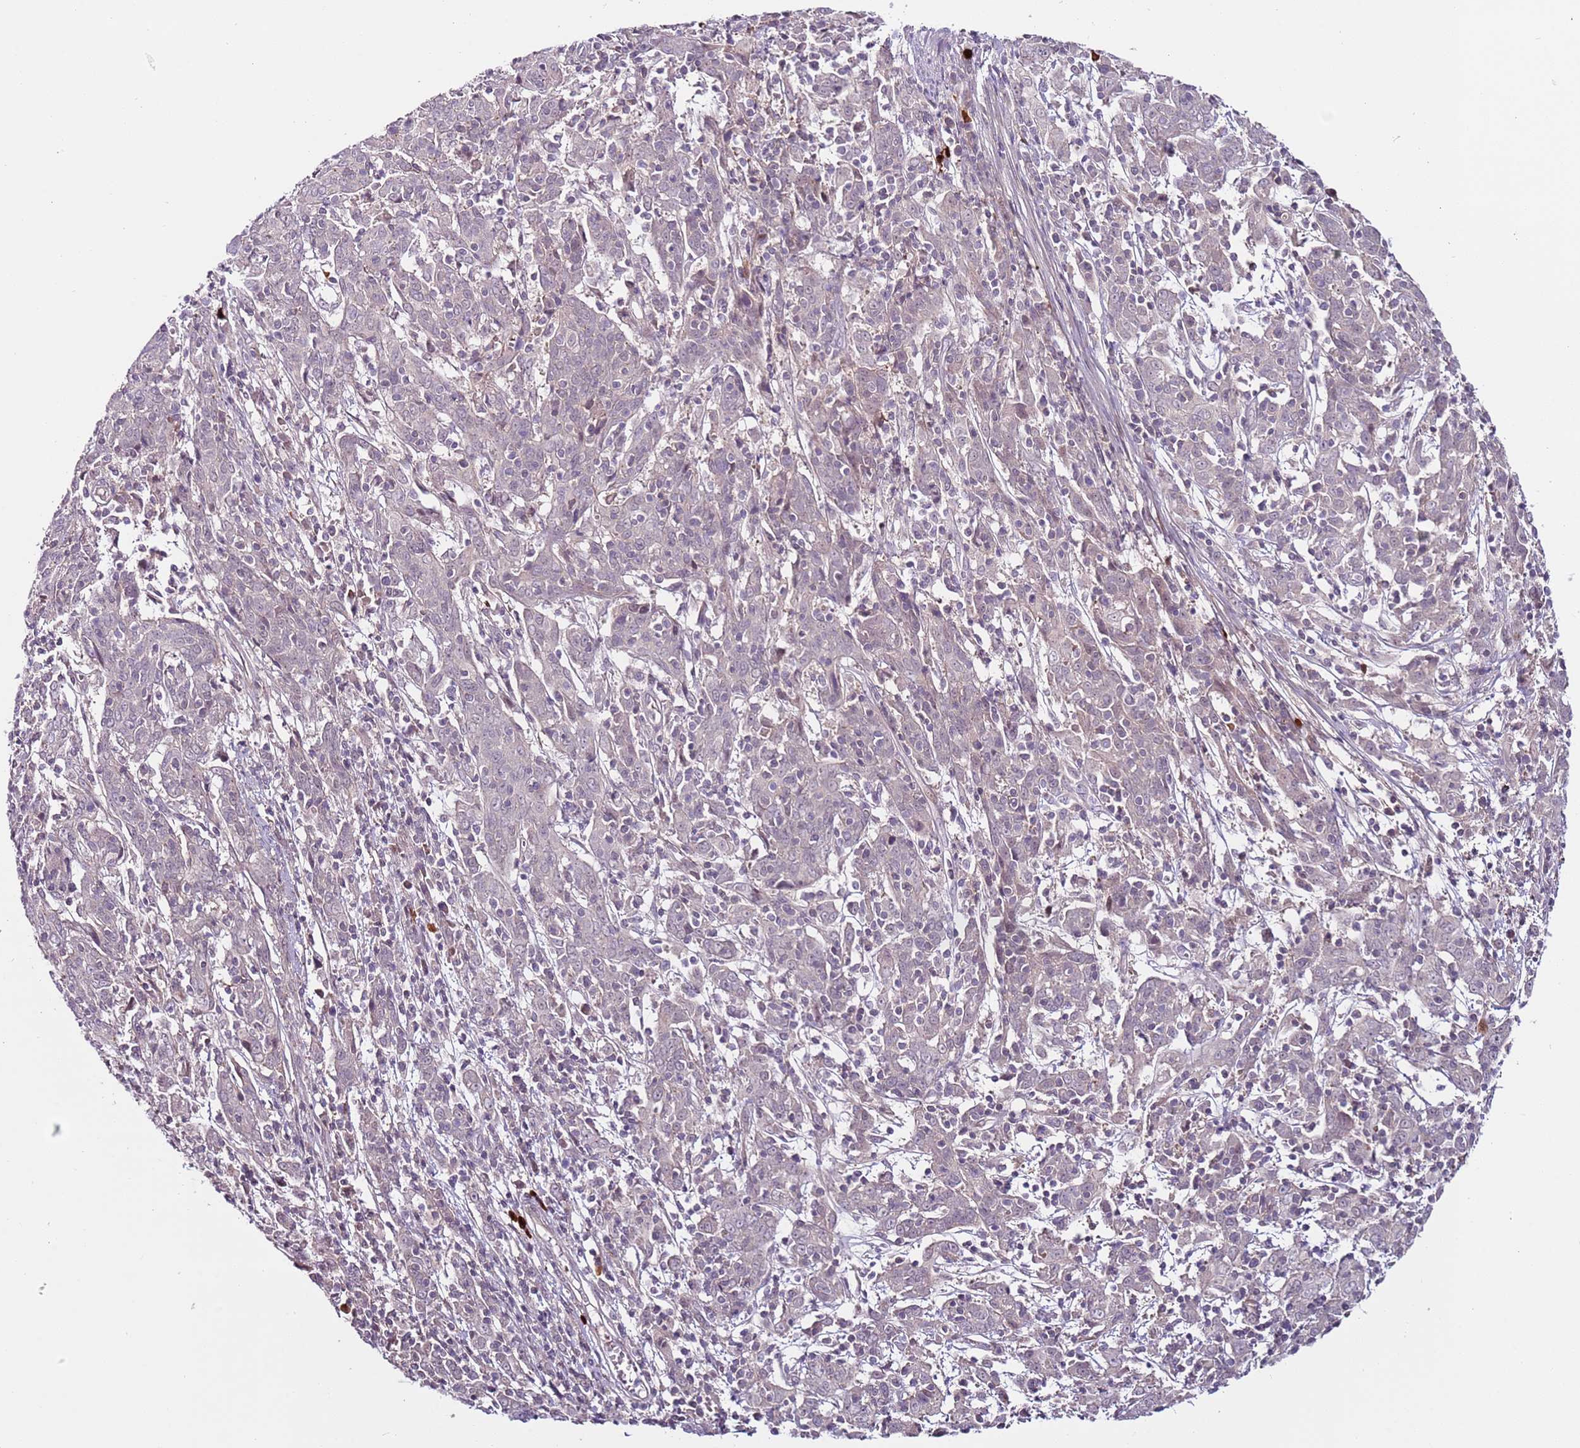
{"staining": {"intensity": "negative", "quantity": "none", "location": "none"}, "tissue": "cervical cancer", "cell_type": "Tumor cells", "image_type": "cancer", "snomed": [{"axis": "morphology", "description": "Squamous cell carcinoma, NOS"}, {"axis": "topography", "description": "Cervix"}], "caption": "The image shows no significant staining in tumor cells of cervical cancer.", "gene": "MTG2", "patient": {"sex": "female", "age": 67}}